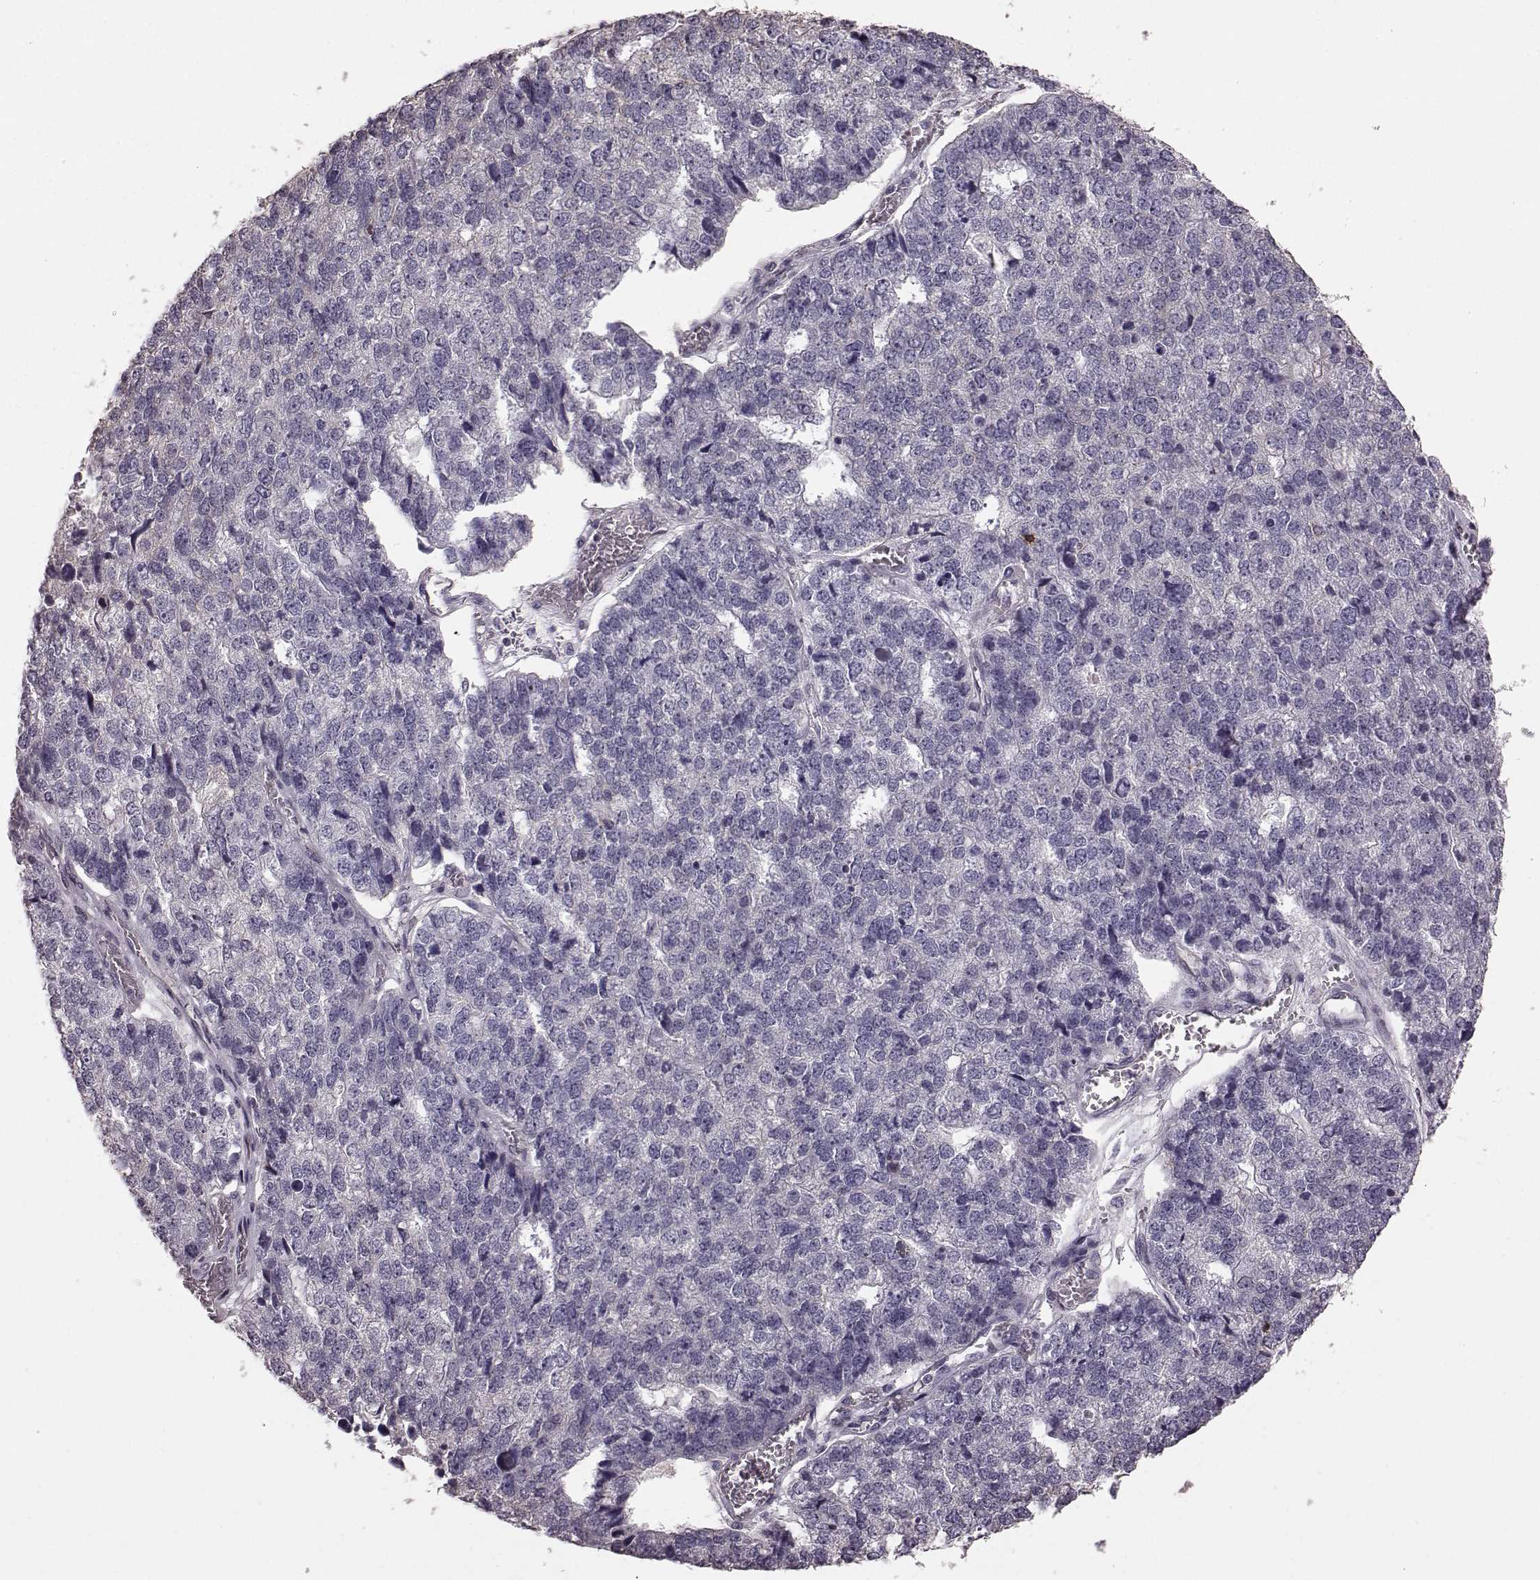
{"staining": {"intensity": "negative", "quantity": "none", "location": "none"}, "tissue": "stomach cancer", "cell_type": "Tumor cells", "image_type": "cancer", "snomed": [{"axis": "morphology", "description": "Adenocarcinoma, NOS"}, {"axis": "topography", "description": "Stomach"}], "caption": "IHC image of neoplastic tissue: stomach cancer stained with DAB demonstrates no significant protein positivity in tumor cells.", "gene": "PDCD1", "patient": {"sex": "male", "age": 69}}